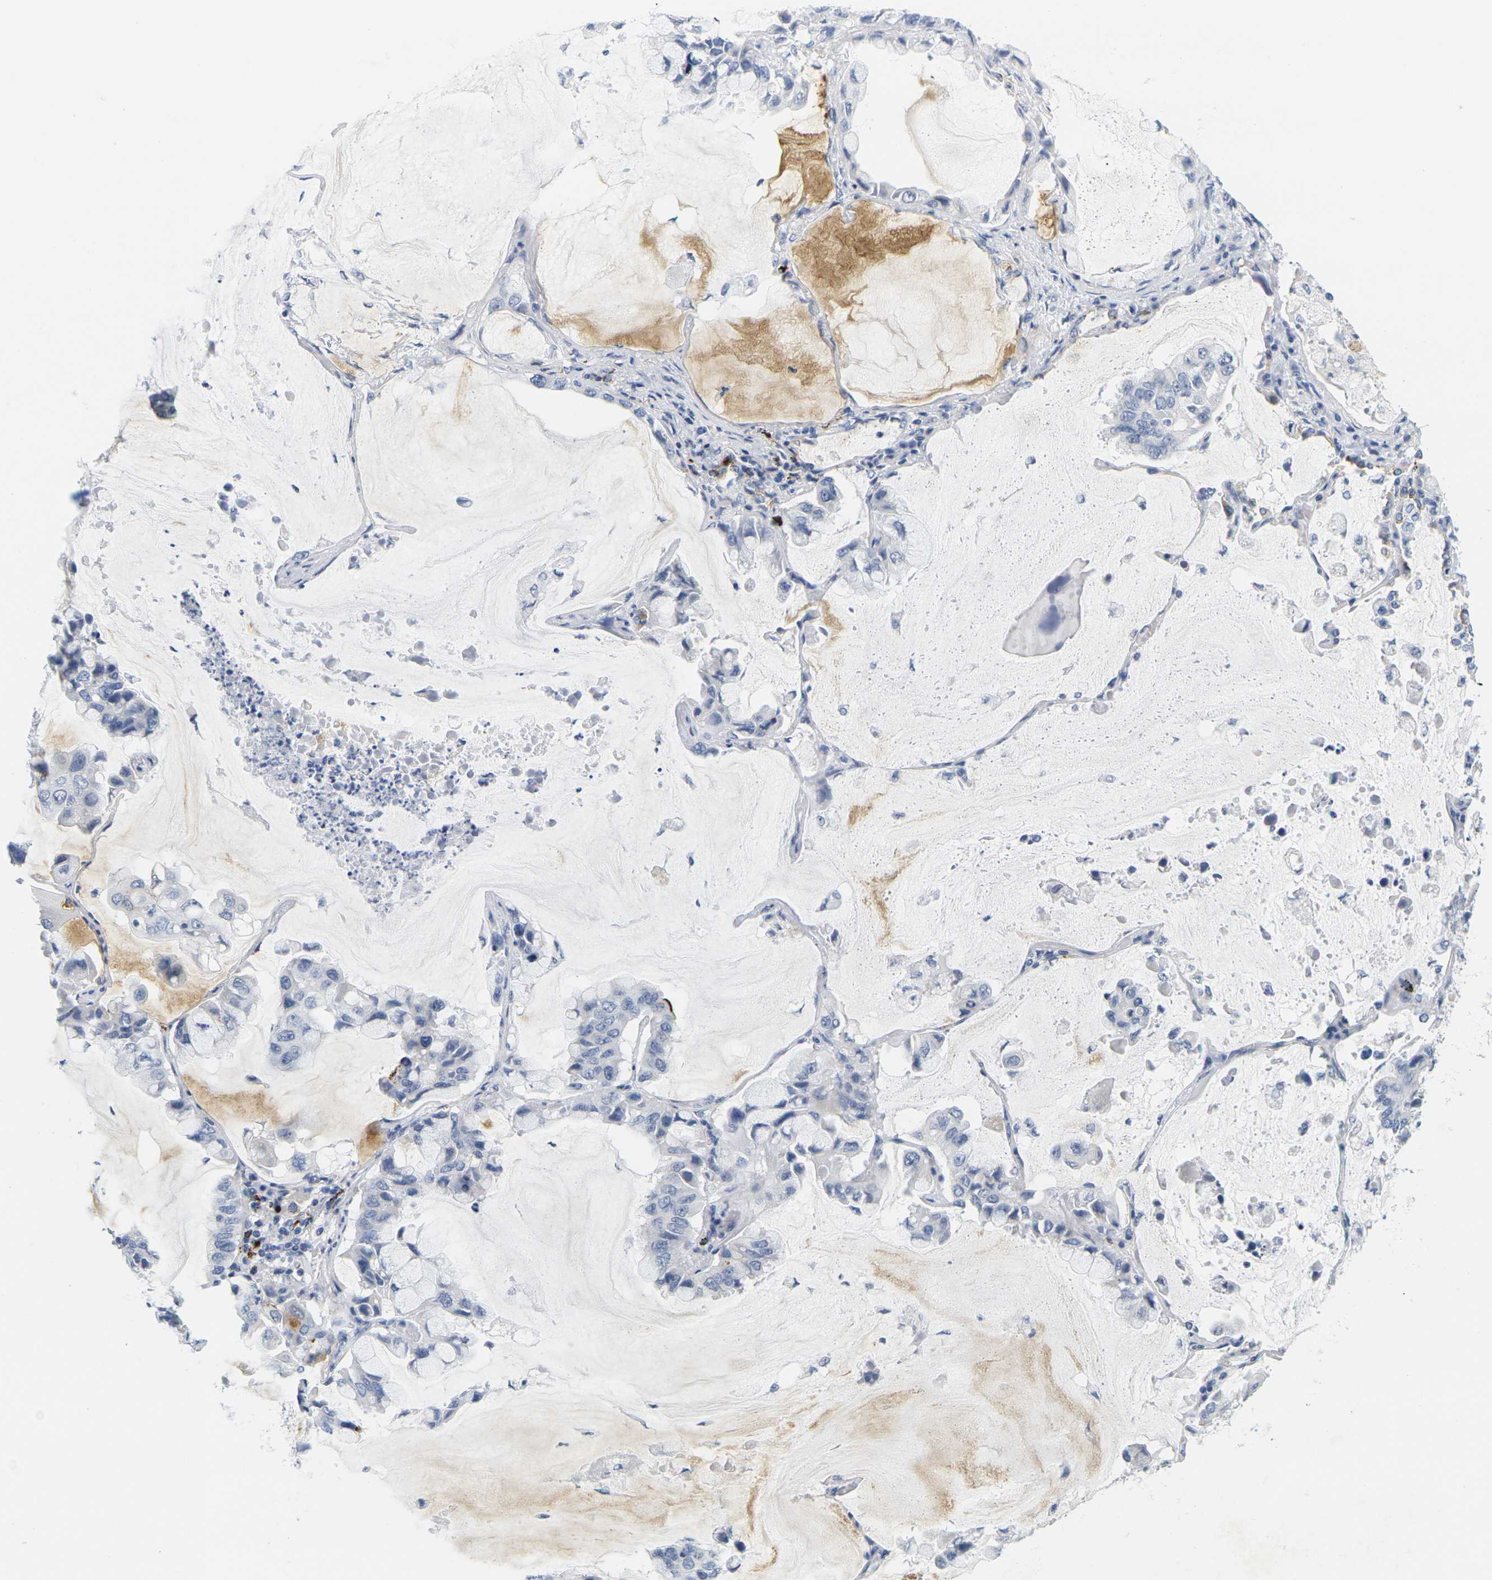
{"staining": {"intensity": "negative", "quantity": "none", "location": "none"}, "tissue": "lung cancer", "cell_type": "Tumor cells", "image_type": "cancer", "snomed": [{"axis": "morphology", "description": "Adenocarcinoma, NOS"}, {"axis": "topography", "description": "Lung"}], "caption": "A histopathology image of human adenocarcinoma (lung) is negative for staining in tumor cells.", "gene": "HLA-DOB", "patient": {"sex": "male", "age": 64}}